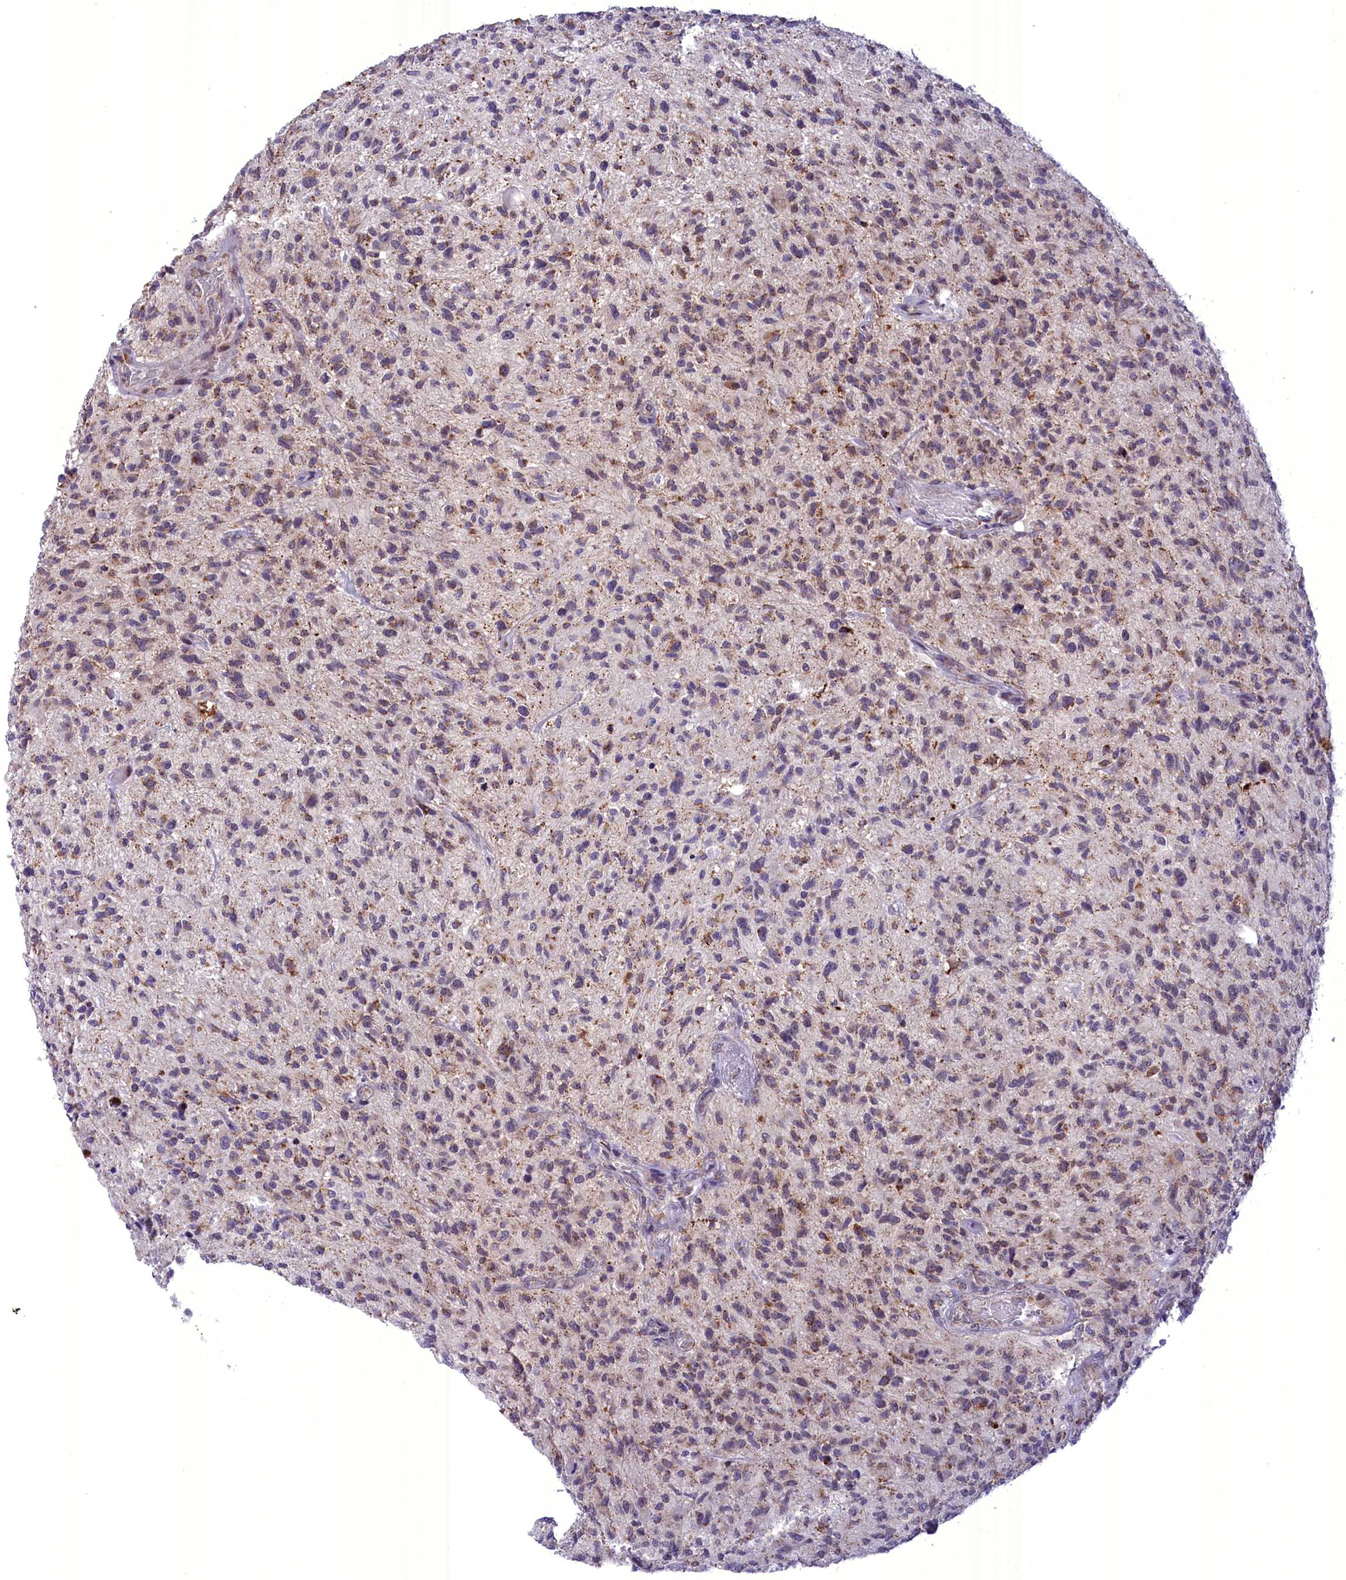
{"staining": {"intensity": "weak", "quantity": "25%-75%", "location": "cytoplasmic/membranous"}, "tissue": "glioma", "cell_type": "Tumor cells", "image_type": "cancer", "snomed": [{"axis": "morphology", "description": "Glioma, malignant, High grade"}, {"axis": "topography", "description": "Brain"}], "caption": "Tumor cells reveal low levels of weak cytoplasmic/membranous expression in approximately 25%-75% of cells in human high-grade glioma (malignant).", "gene": "FAM149B1", "patient": {"sex": "male", "age": 47}}